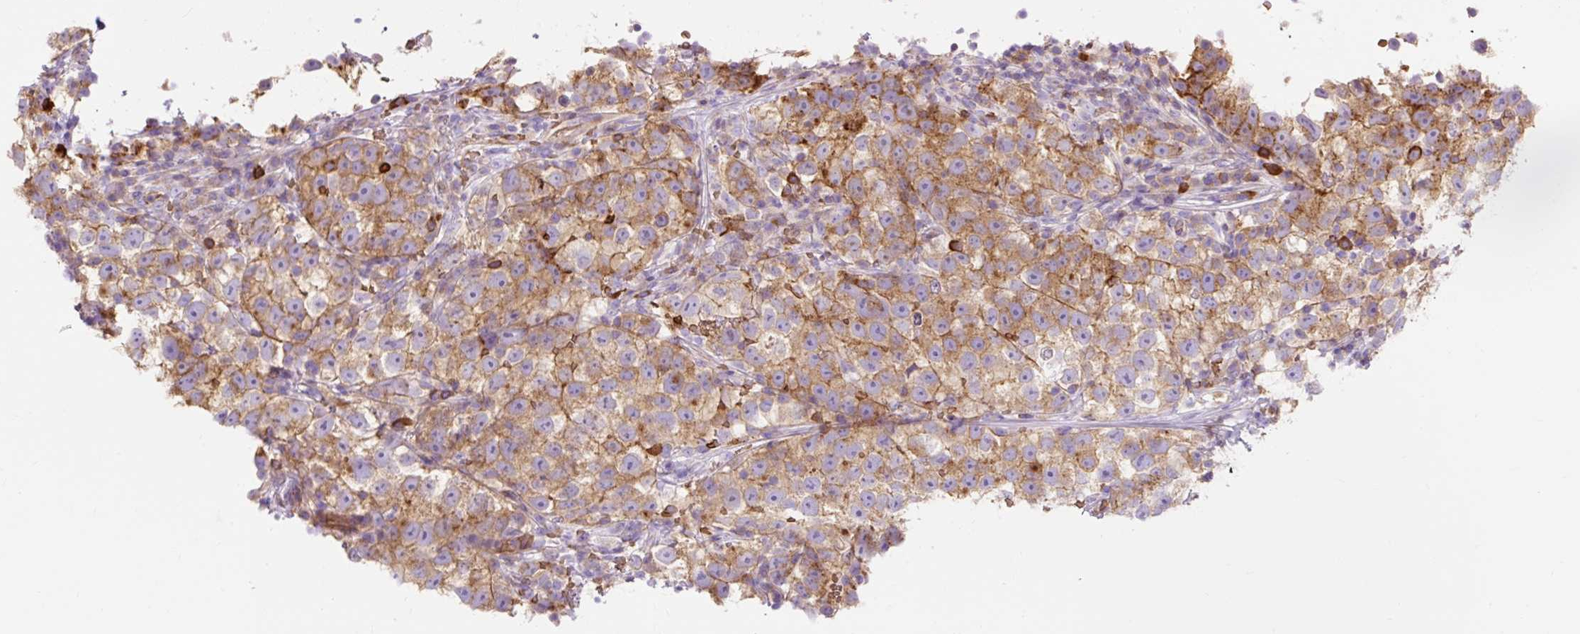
{"staining": {"intensity": "moderate", "quantity": ">75%", "location": "cytoplasmic/membranous"}, "tissue": "testis cancer", "cell_type": "Tumor cells", "image_type": "cancer", "snomed": [{"axis": "morphology", "description": "Seminoma, NOS"}, {"axis": "topography", "description": "Testis"}], "caption": "Human testis cancer (seminoma) stained for a protein (brown) demonstrates moderate cytoplasmic/membranous positive staining in about >75% of tumor cells.", "gene": "HIP1R", "patient": {"sex": "male", "age": 22}}